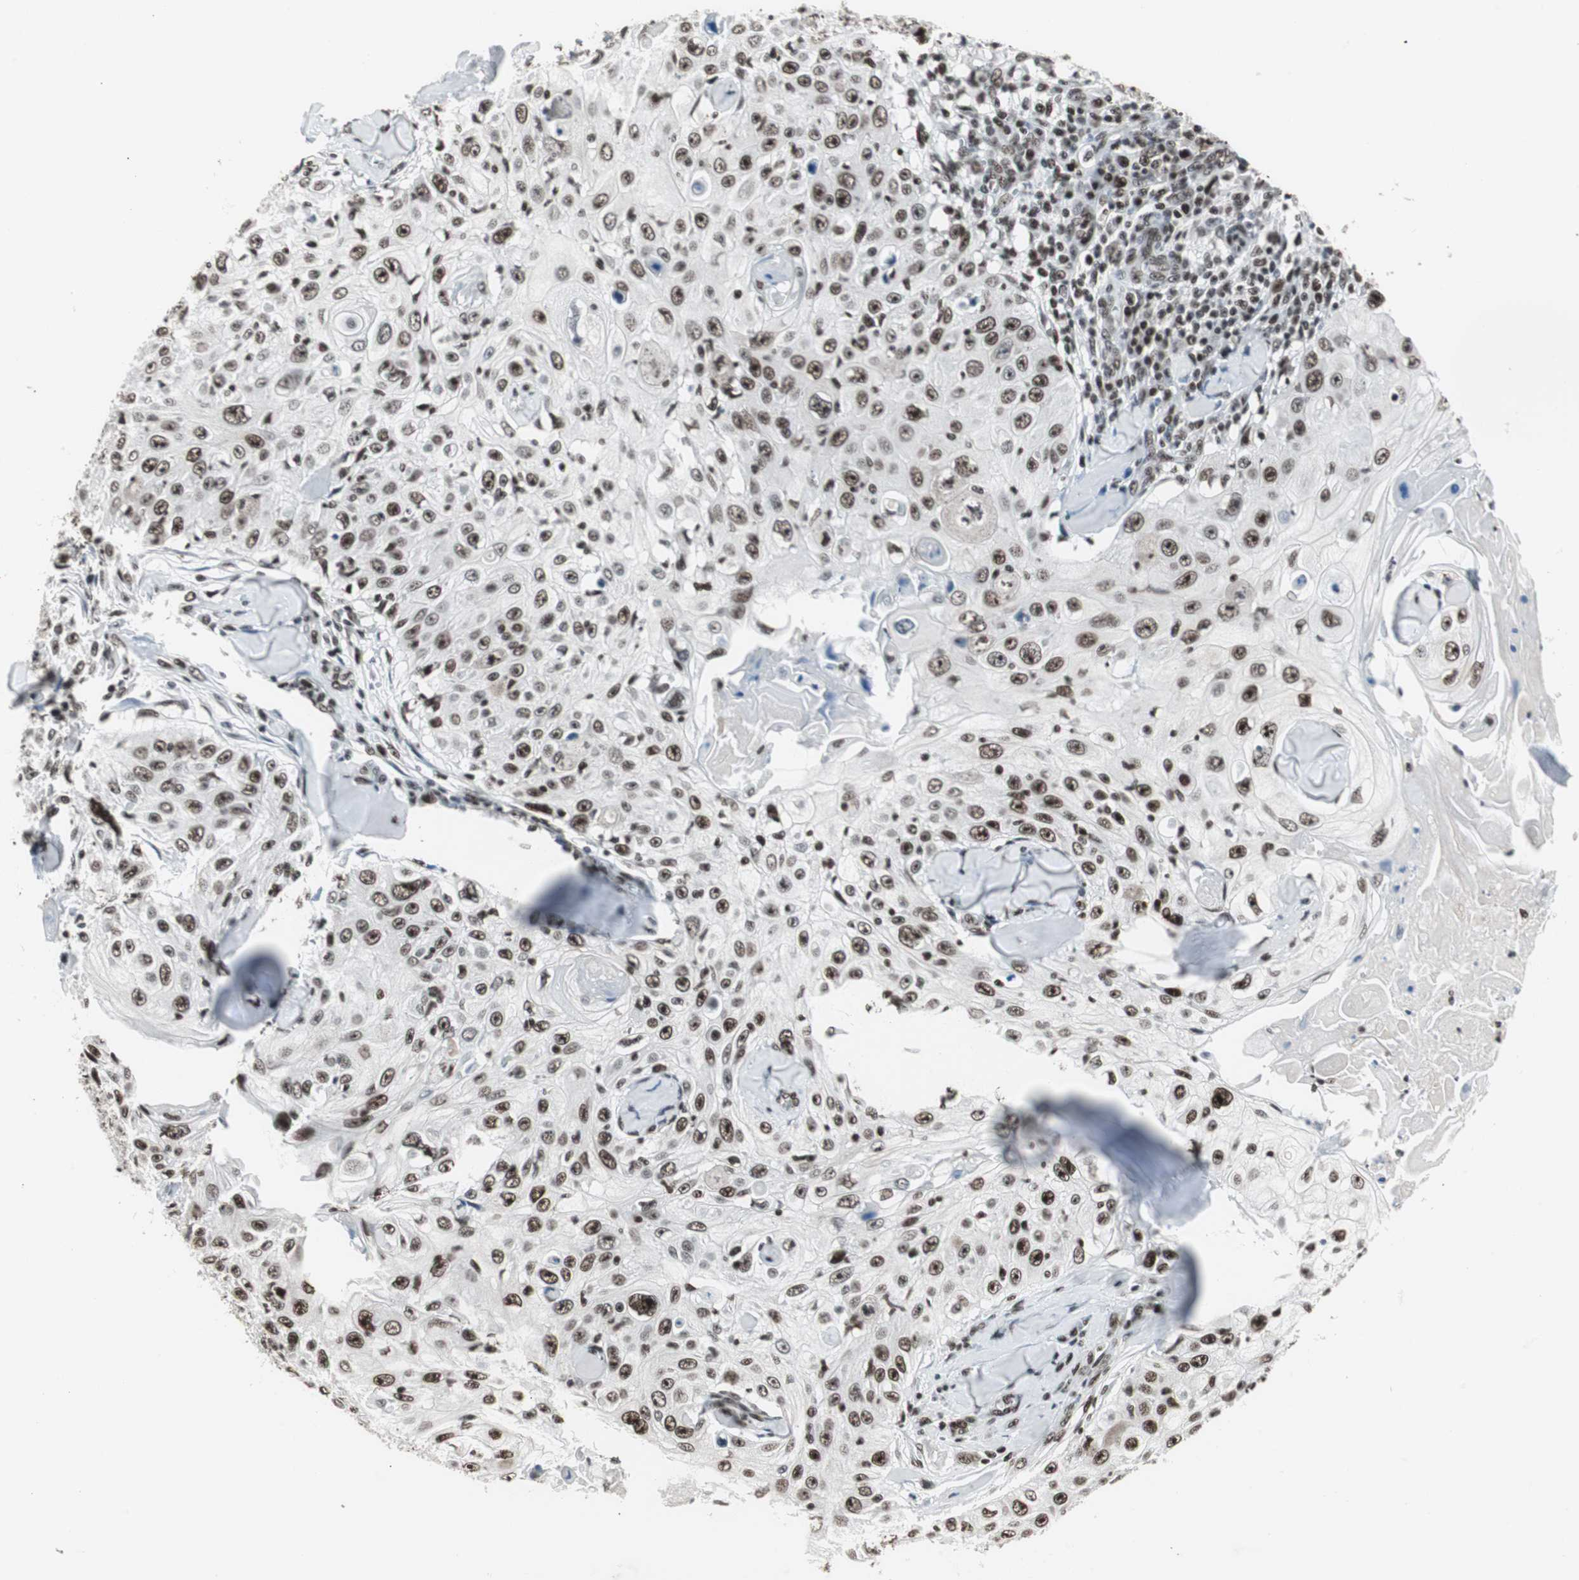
{"staining": {"intensity": "strong", "quantity": ">75%", "location": "nuclear"}, "tissue": "skin cancer", "cell_type": "Tumor cells", "image_type": "cancer", "snomed": [{"axis": "morphology", "description": "Squamous cell carcinoma, NOS"}, {"axis": "topography", "description": "Skin"}], "caption": "Human skin cancer (squamous cell carcinoma) stained for a protein (brown) exhibits strong nuclear positive positivity in about >75% of tumor cells.", "gene": "XRCC1", "patient": {"sex": "male", "age": 86}}